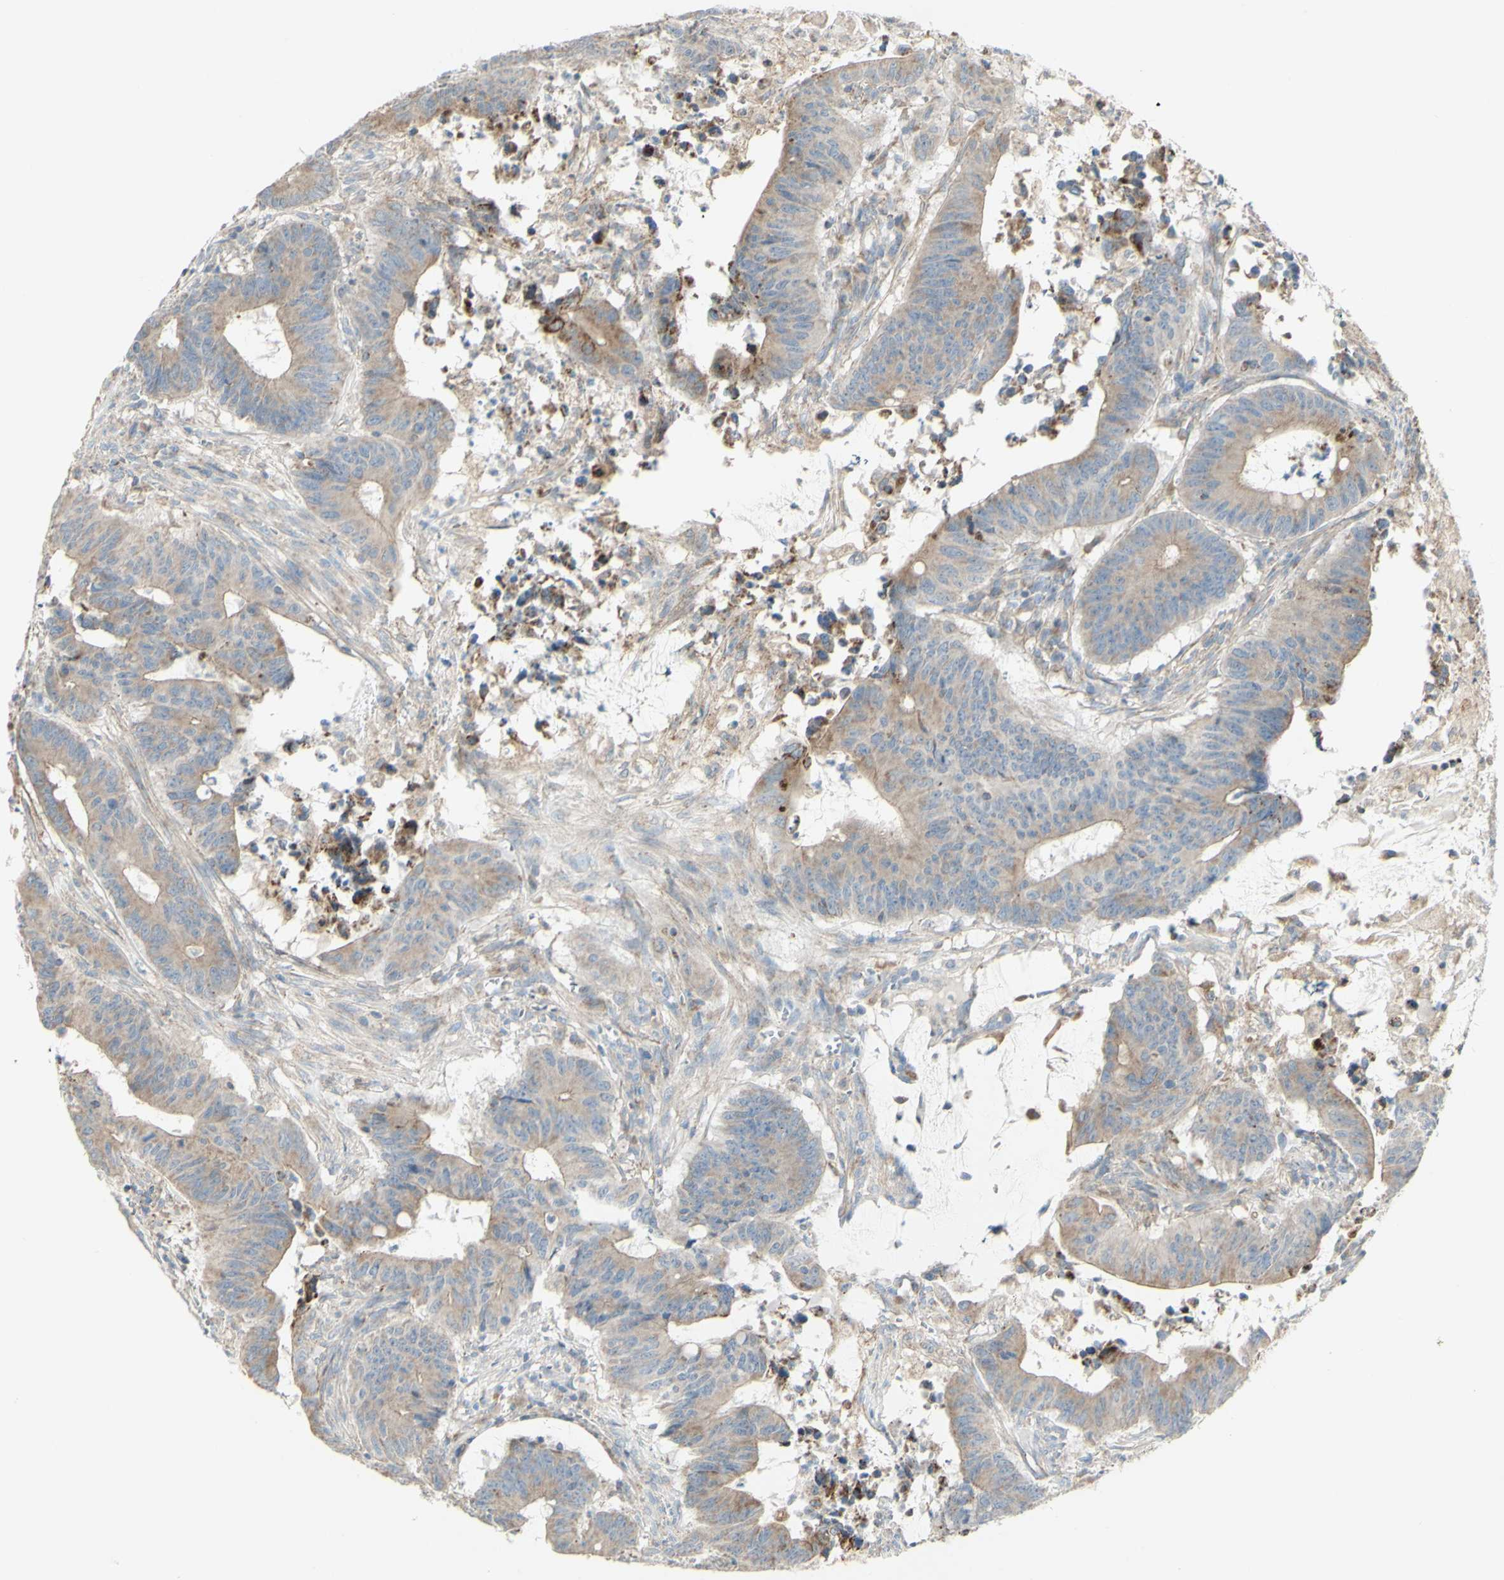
{"staining": {"intensity": "weak", "quantity": "25%-75%", "location": "cytoplasmic/membranous"}, "tissue": "colorectal cancer", "cell_type": "Tumor cells", "image_type": "cancer", "snomed": [{"axis": "morphology", "description": "Adenocarcinoma, NOS"}, {"axis": "topography", "description": "Colon"}], "caption": "The image shows immunohistochemical staining of colorectal cancer (adenocarcinoma). There is weak cytoplasmic/membranous staining is appreciated in about 25%-75% of tumor cells.", "gene": "CNTNAP1", "patient": {"sex": "male", "age": 45}}